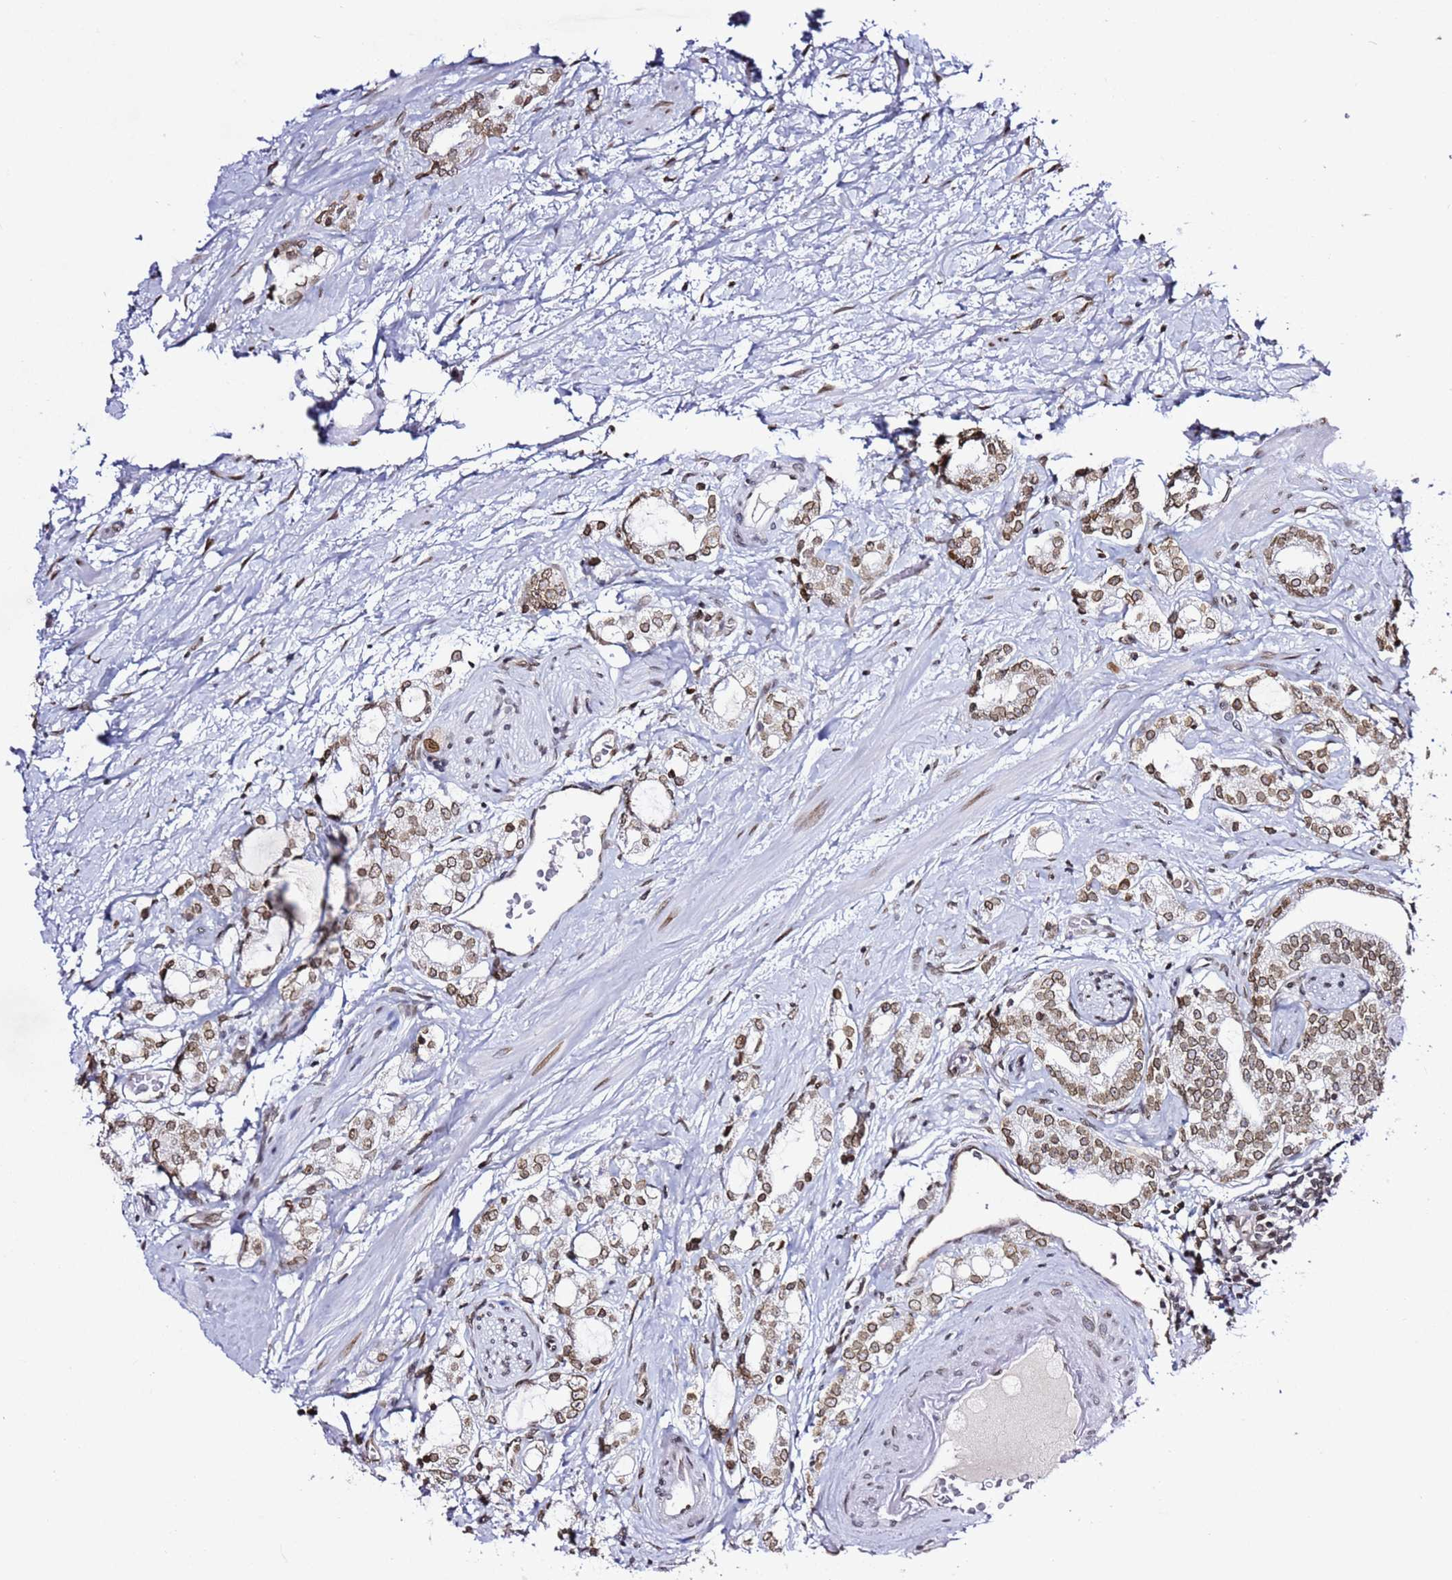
{"staining": {"intensity": "moderate", "quantity": ">75%", "location": "cytoplasmic/membranous,nuclear"}, "tissue": "prostate cancer", "cell_type": "Tumor cells", "image_type": "cancer", "snomed": [{"axis": "morphology", "description": "Adenocarcinoma, High grade"}, {"axis": "topography", "description": "Prostate"}], "caption": "Brown immunohistochemical staining in human prostate cancer exhibits moderate cytoplasmic/membranous and nuclear positivity in about >75% of tumor cells.", "gene": "POU6F1", "patient": {"sex": "male", "age": 64}}